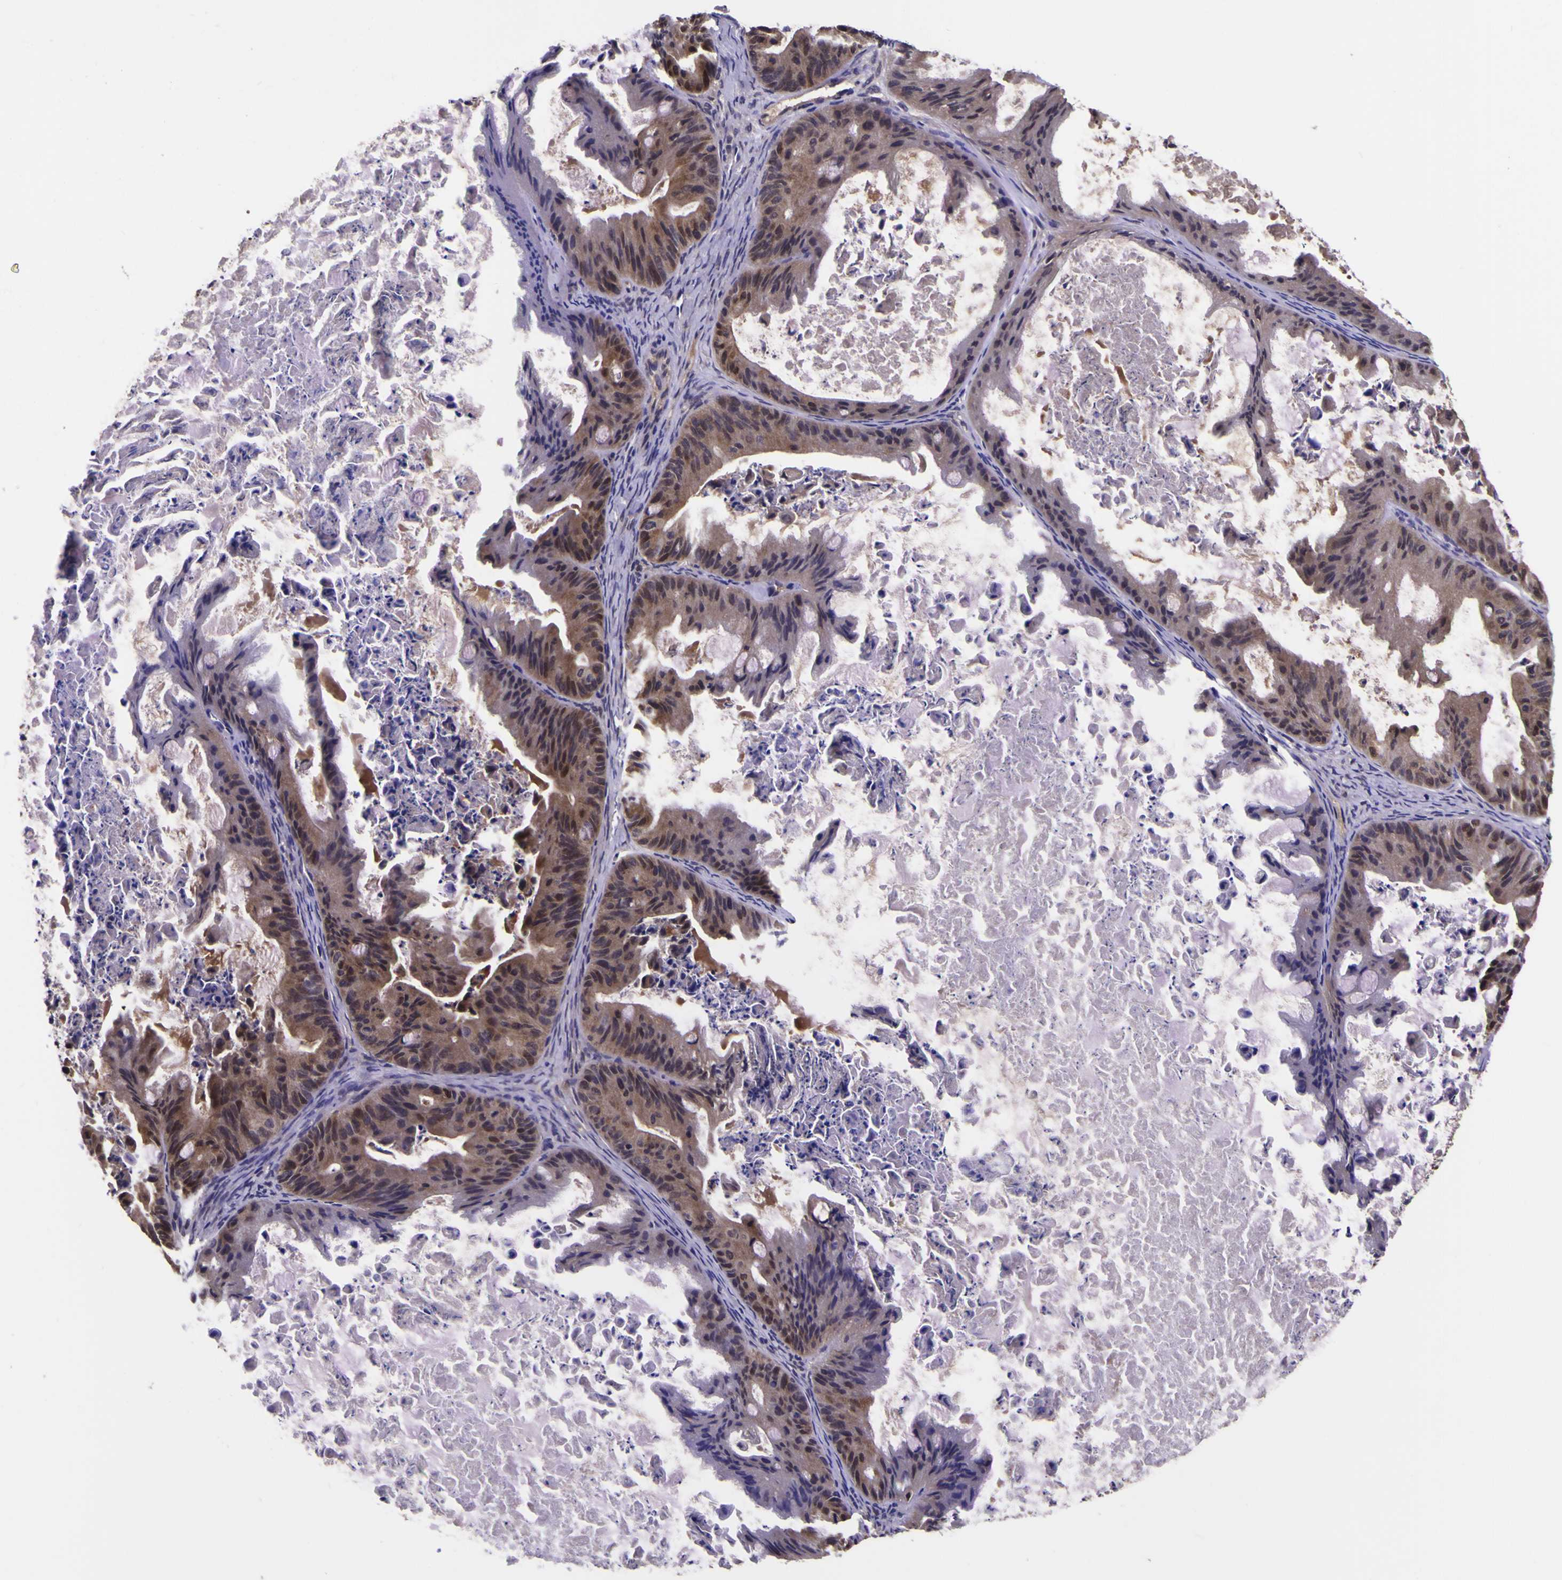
{"staining": {"intensity": "moderate", "quantity": ">75%", "location": "cytoplasmic/membranous"}, "tissue": "ovarian cancer", "cell_type": "Tumor cells", "image_type": "cancer", "snomed": [{"axis": "morphology", "description": "Cystadenocarcinoma, mucinous, NOS"}, {"axis": "topography", "description": "Ovary"}], "caption": "Moderate cytoplasmic/membranous protein staining is appreciated in about >75% of tumor cells in ovarian cancer (mucinous cystadenocarcinoma).", "gene": "MAPK14", "patient": {"sex": "female", "age": 37}}